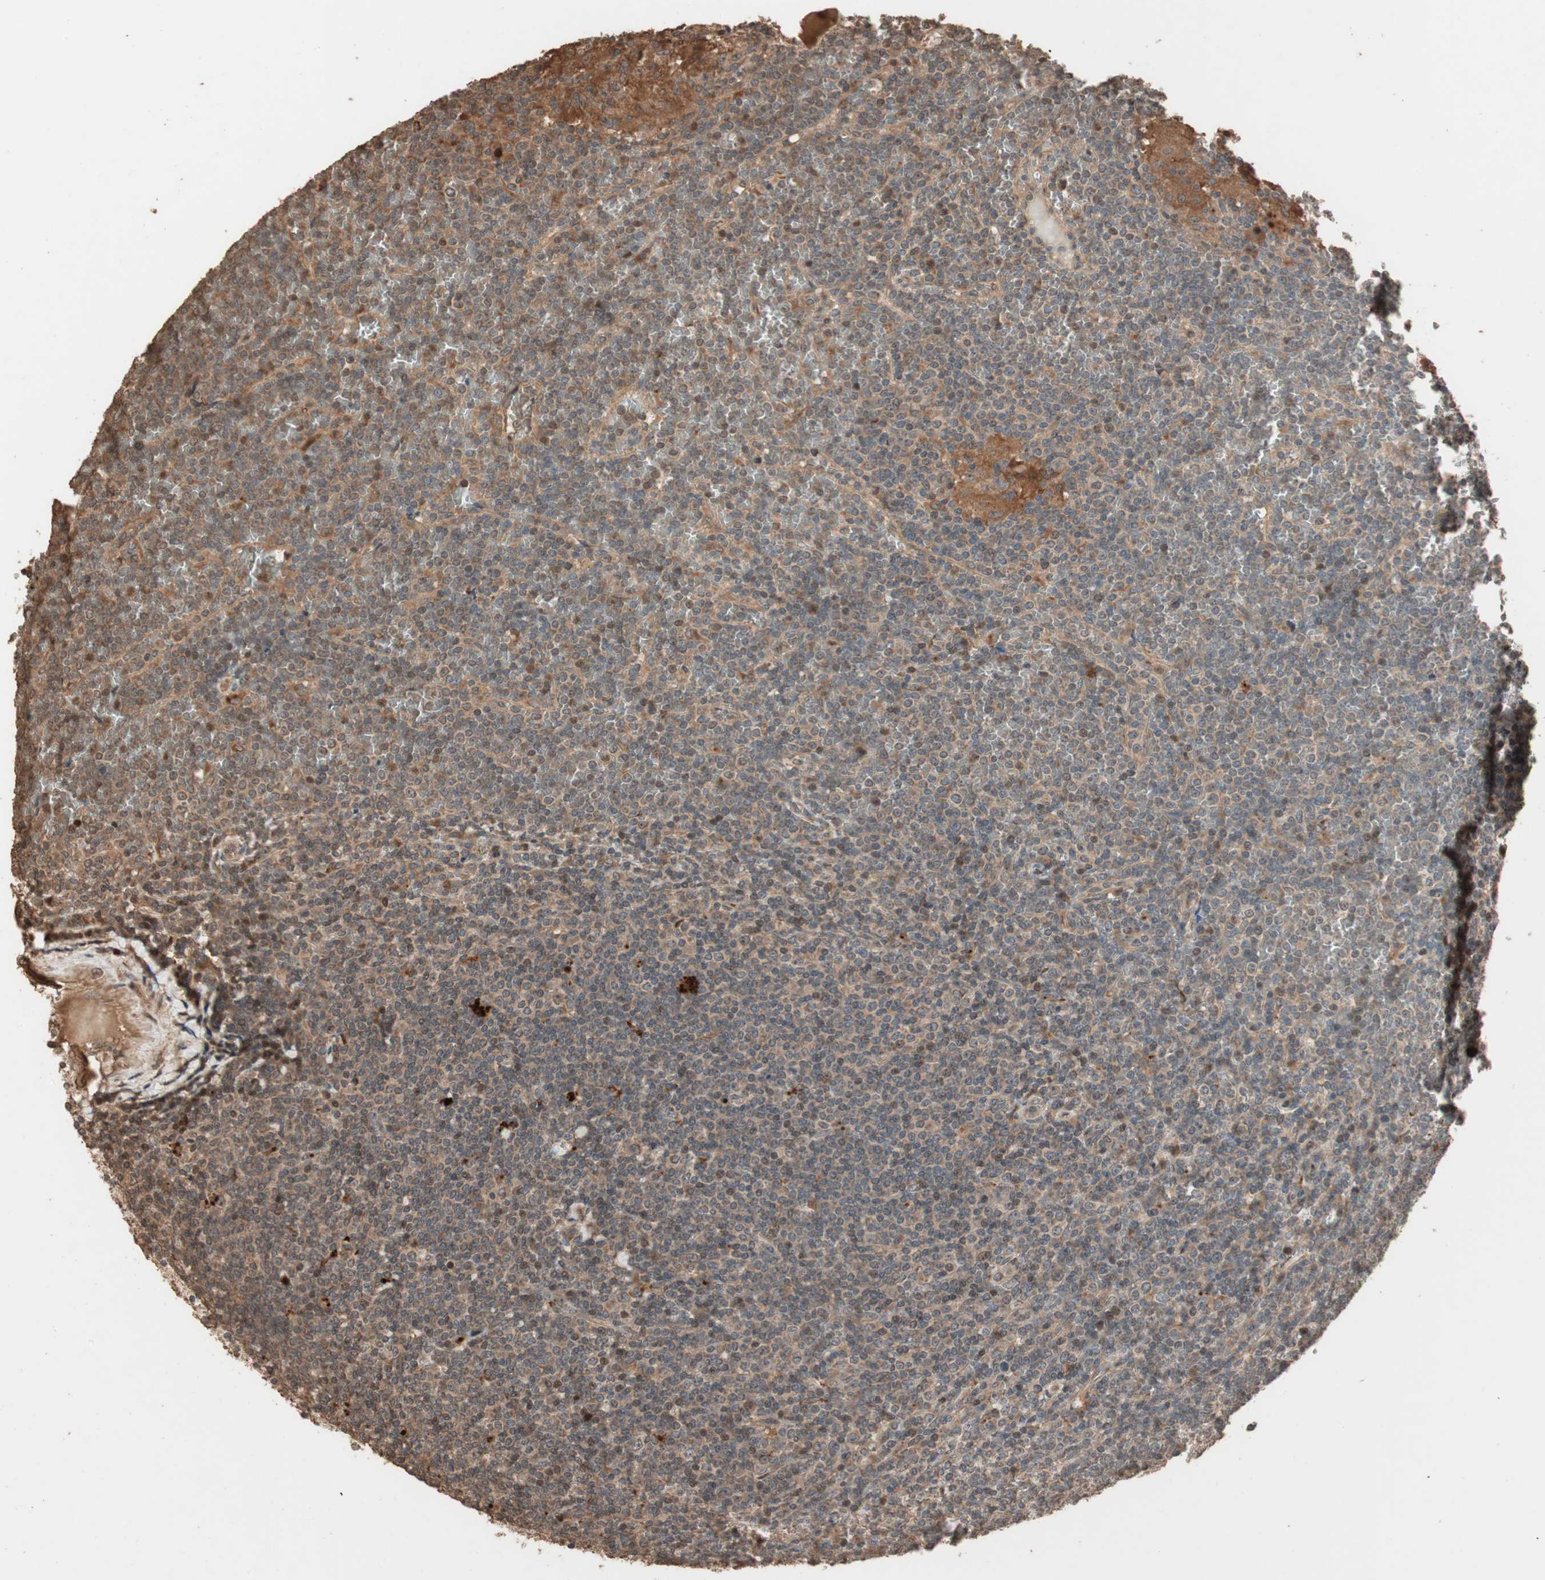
{"staining": {"intensity": "moderate", "quantity": ">75%", "location": "cytoplasmic/membranous,nuclear"}, "tissue": "lymphoma", "cell_type": "Tumor cells", "image_type": "cancer", "snomed": [{"axis": "morphology", "description": "Malignant lymphoma, non-Hodgkin's type, Low grade"}, {"axis": "topography", "description": "Spleen"}], "caption": "Brown immunohistochemical staining in low-grade malignant lymphoma, non-Hodgkin's type reveals moderate cytoplasmic/membranous and nuclear staining in about >75% of tumor cells.", "gene": "USP20", "patient": {"sex": "female", "age": 19}}